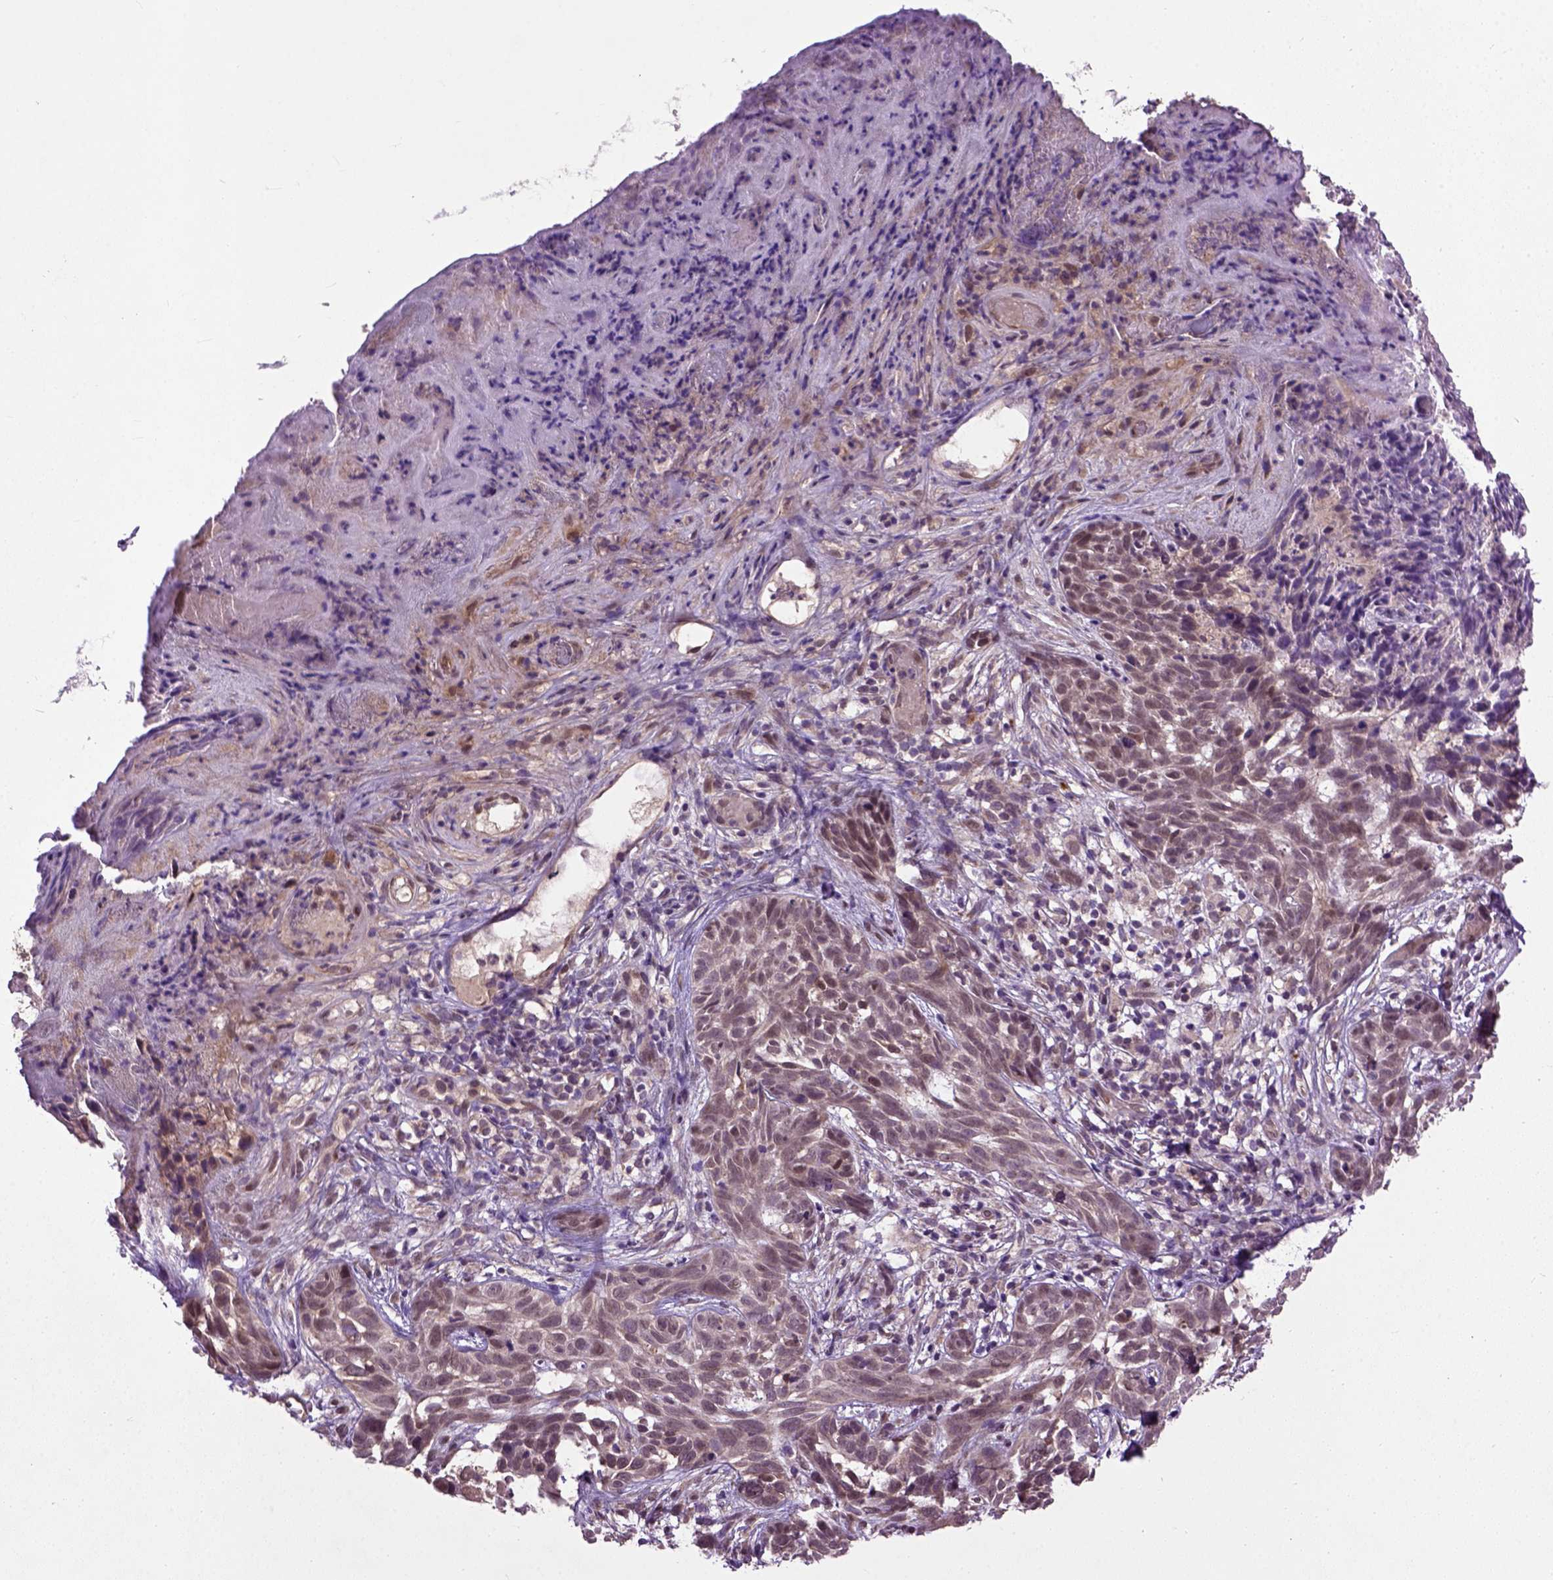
{"staining": {"intensity": "moderate", "quantity": "<25%", "location": "nuclear"}, "tissue": "skin cancer", "cell_type": "Tumor cells", "image_type": "cancer", "snomed": [{"axis": "morphology", "description": "Basal cell carcinoma"}, {"axis": "topography", "description": "Skin"}], "caption": "Immunohistochemical staining of skin cancer exhibits moderate nuclear protein expression in about <25% of tumor cells.", "gene": "UBA3", "patient": {"sex": "male", "age": 85}}